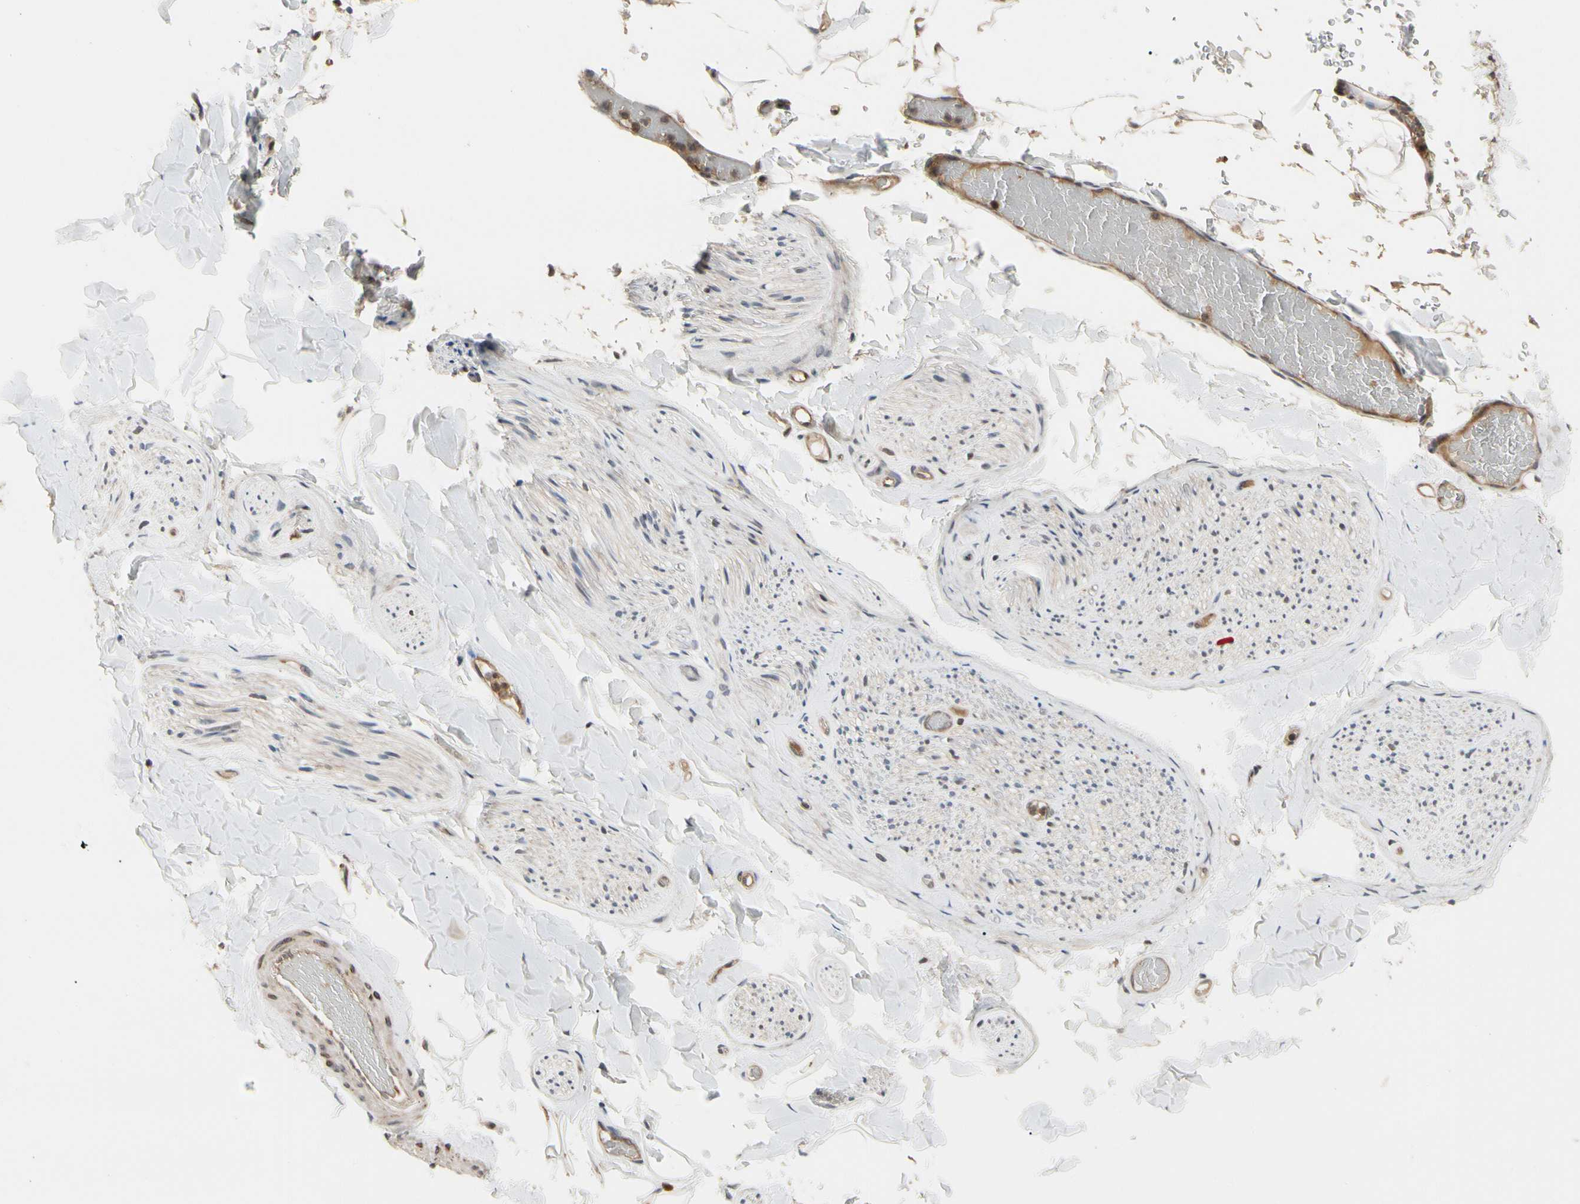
{"staining": {"intensity": "weak", "quantity": ">75%", "location": "cytoplasmic/membranous"}, "tissue": "adipose tissue", "cell_type": "Adipocytes", "image_type": "normal", "snomed": [{"axis": "morphology", "description": "Normal tissue, NOS"}, {"axis": "topography", "description": "Peripheral nerve tissue"}], "caption": "Immunohistochemical staining of unremarkable adipose tissue reveals >75% levels of weak cytoplasmic/membranous protein positivity in approximately >75% of adipocytes.", "gene": "CYTIP", "patient": {"sex": "male", "age": 70}}